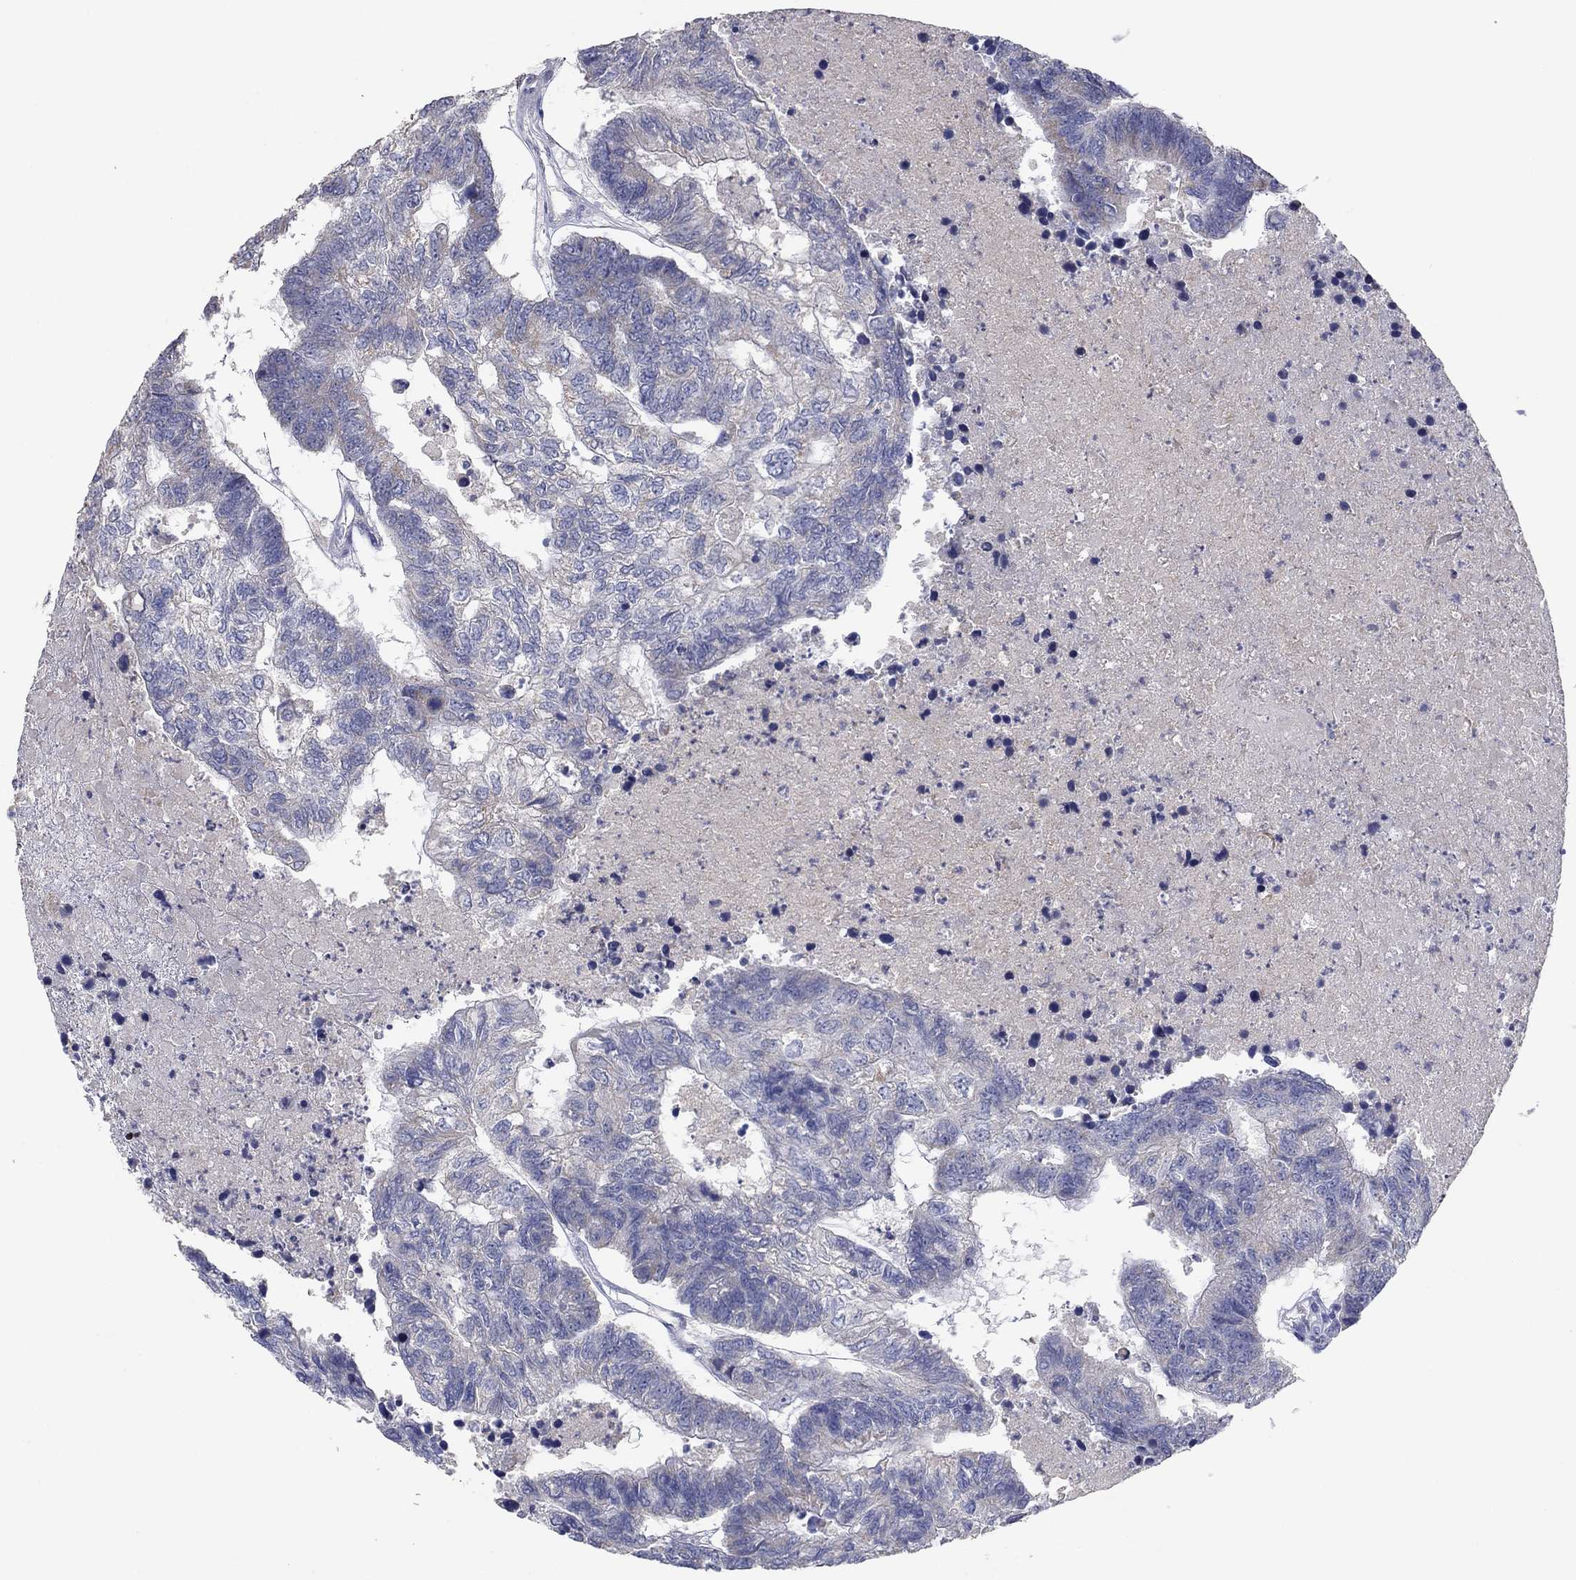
{"staining": {"intensity": "negative", "quantity": "none", "location": "none"}, "tissue": "colorectal cancer", "cell_type": "Tumor cells", "image_type": "cancer", "snomed": [{"axis": "morphology", "description": "Adenocarcinoma, NOS"}, {"axis": "topography", "description": "Colon"}], "caption": "Tumor cells are negative for brown protein staining in adenocarcinoma (colorectal).", "gene": "PTGDS", "patient": {"sex": "female", "age": 48}}